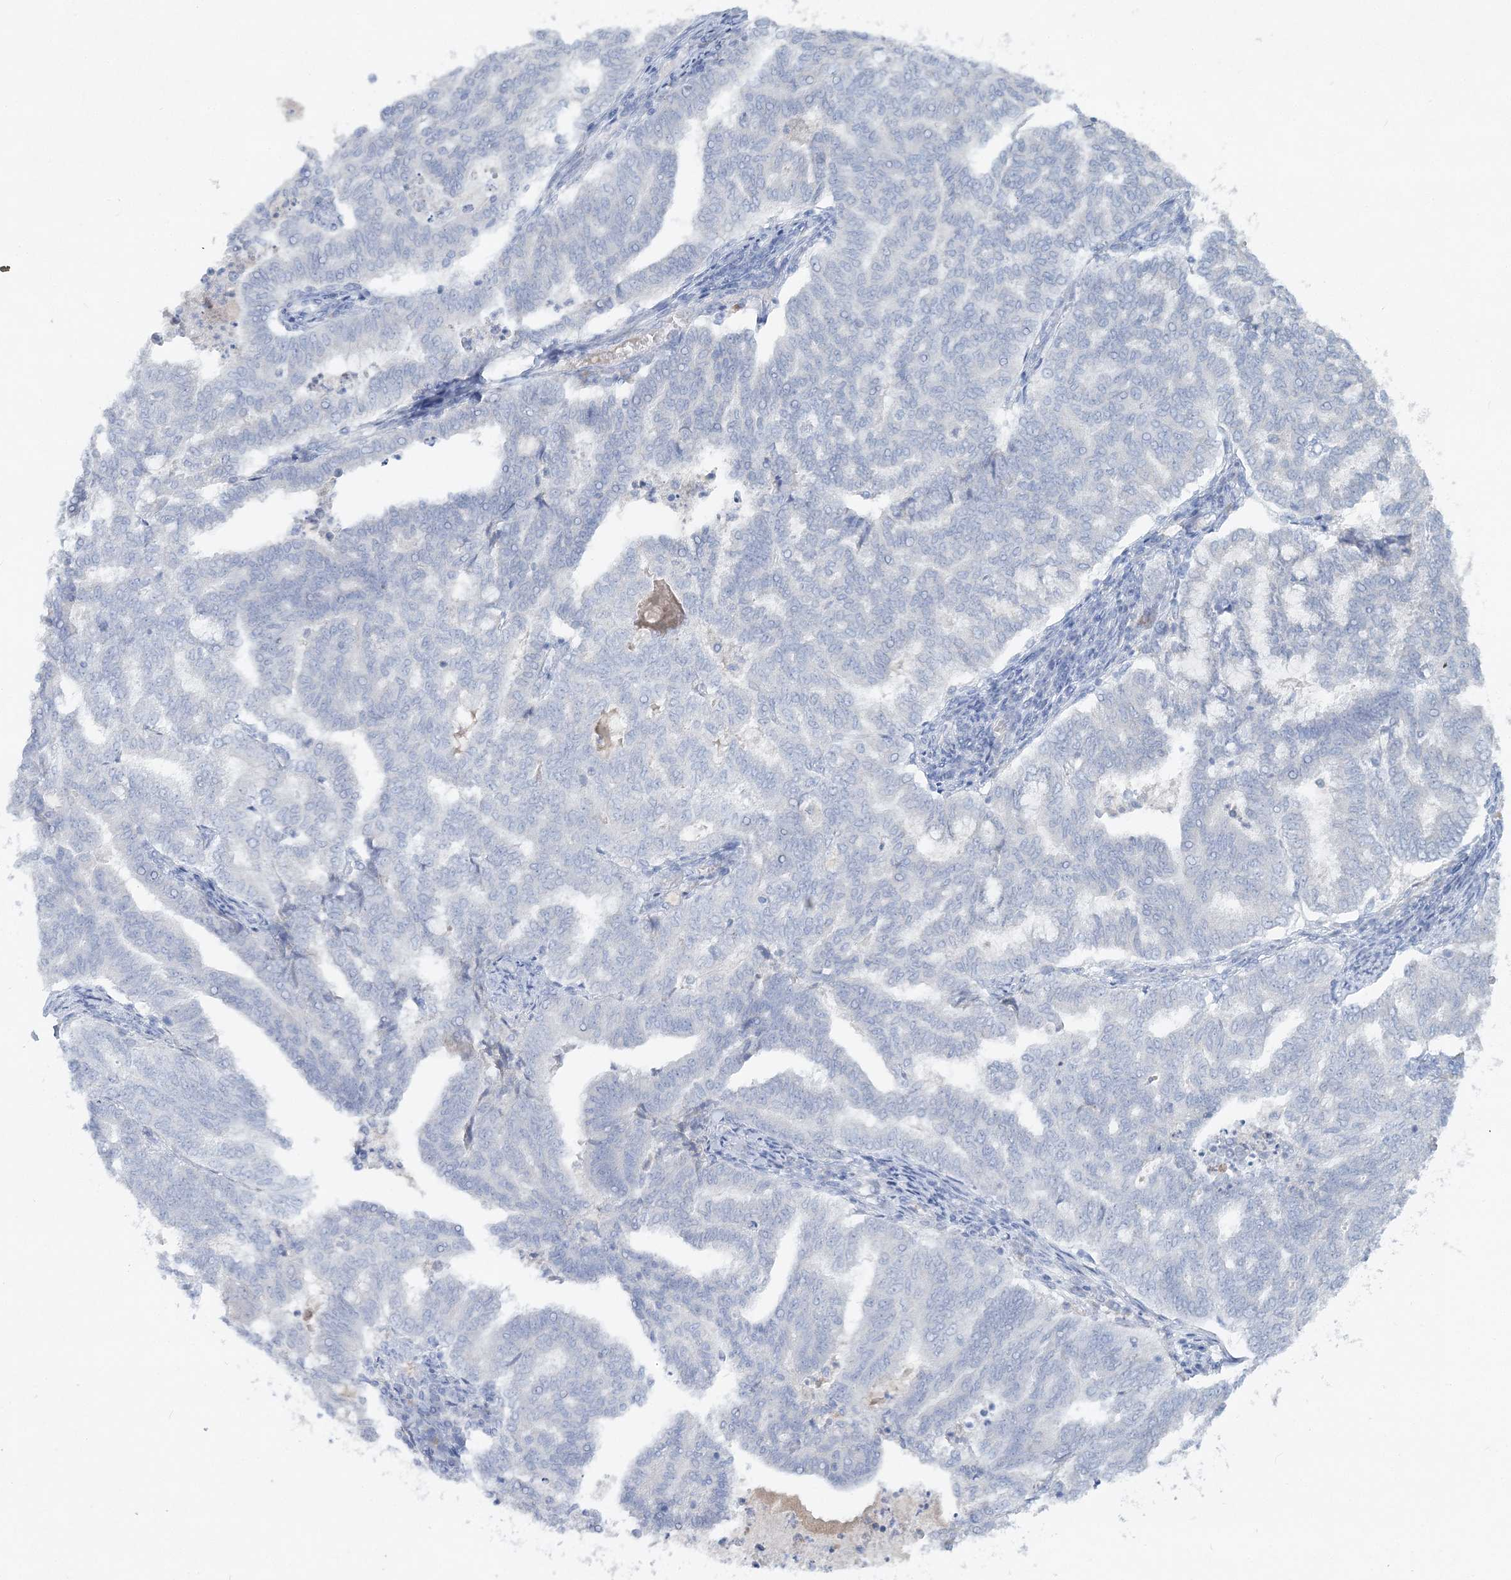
{"staining": {"intensity": "negative", "quantity": "none", "location": "none"}, "tissue": "endometrial cancer", "cell_type": "Tumor cells", "image_type": "cancer", "snomed": [{"axis": "morphology", "description": "Adenocarcinoma, NOS"}, {"axis": "topography", "description": "Endometrium"}], "caption": "IHC histopathology image of endometrial cancer (adenocarcinoma) stained for a protein (brown), which exhibits no positivity in tumor cells. (Stains: DAB (3,3'-diaminobenzidine) immunohistochemistry with hematoxylin counter stain, Microscopy: brightfield microscopy at high magnification).", "gene": "GCKR", "patient": {"sex": "female", "age": 79}}